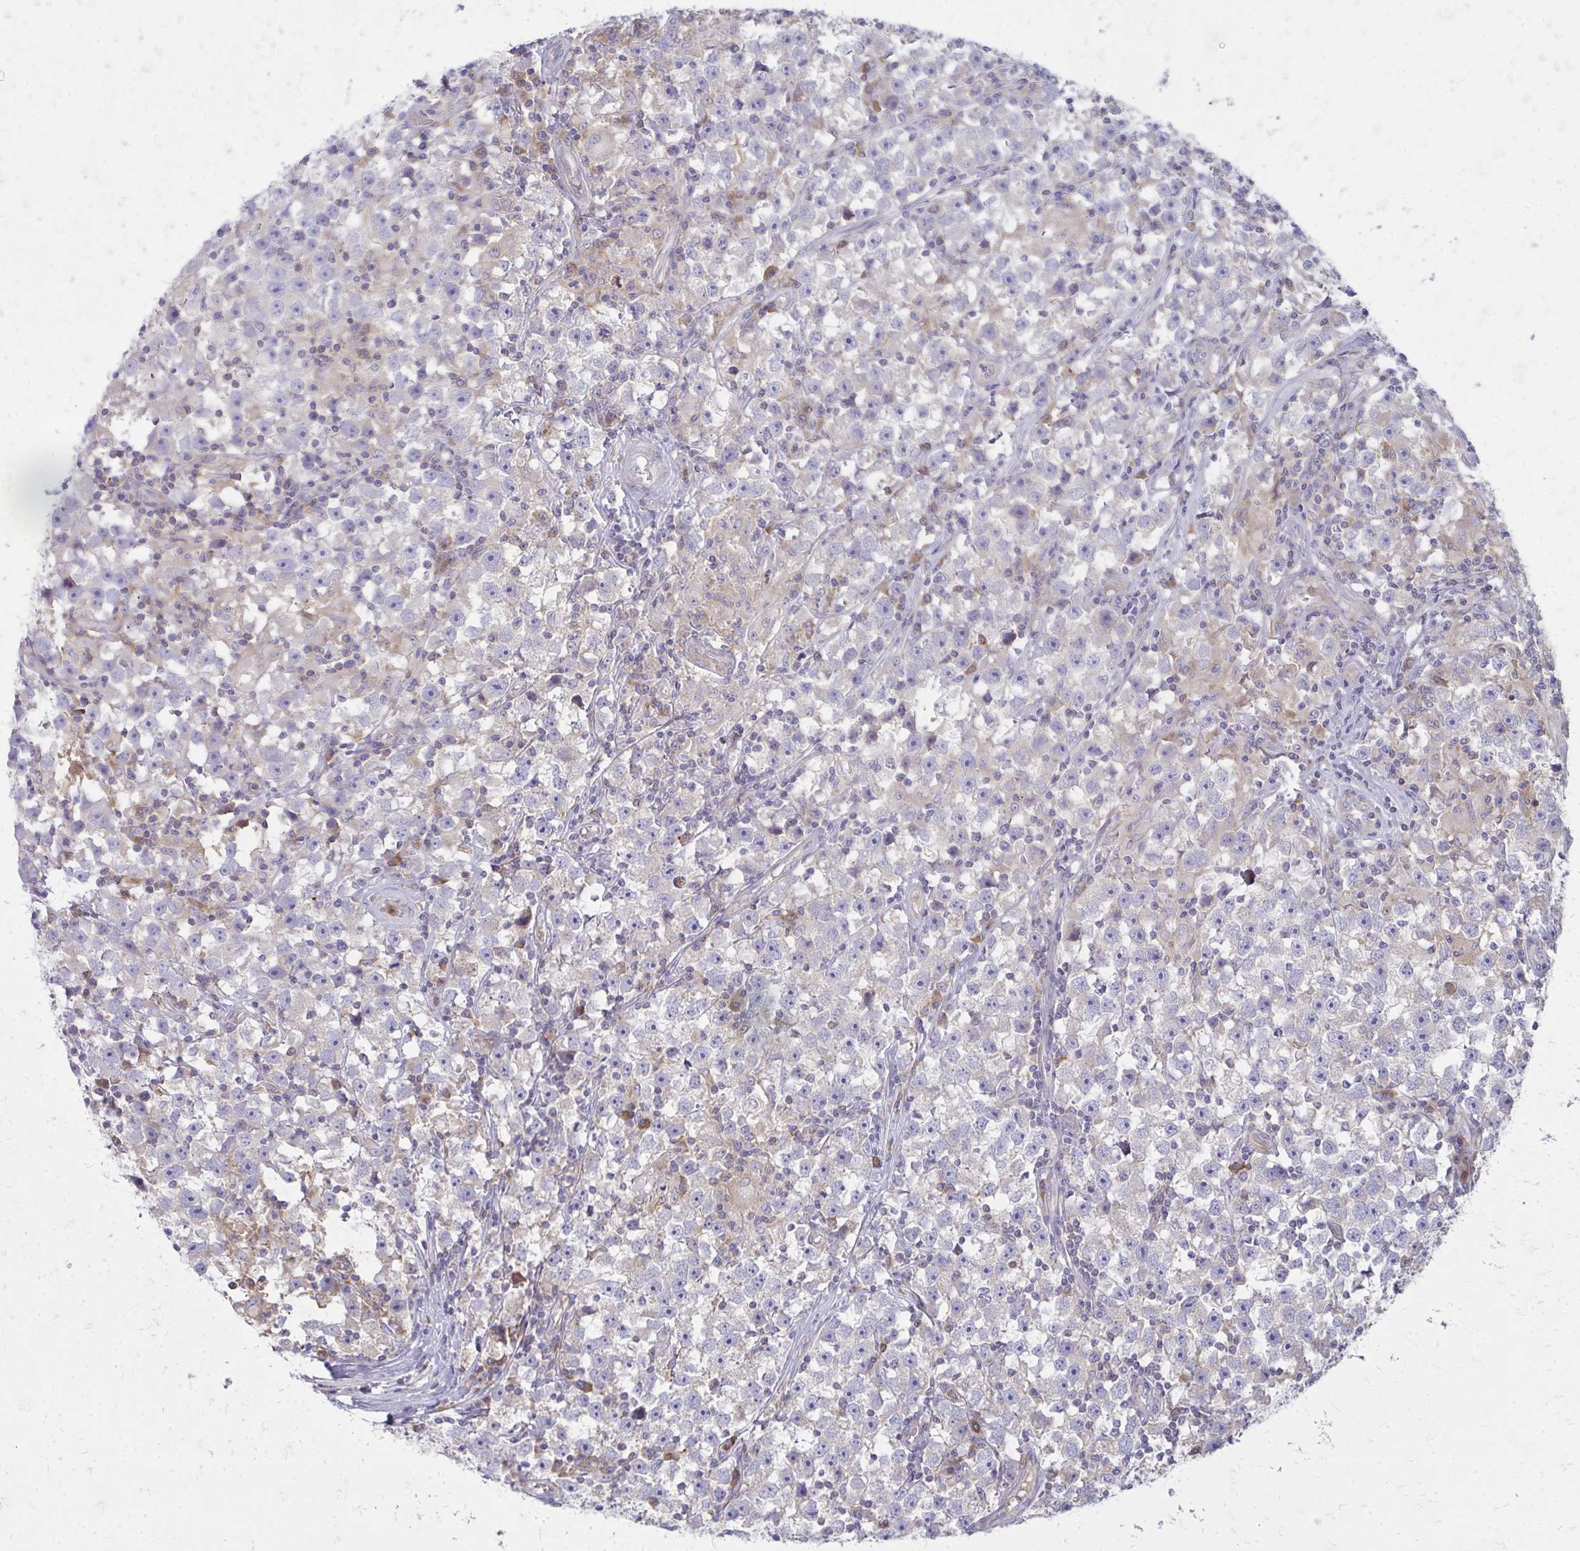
{"staining": {"intensity": "negative", "quantity": "none", "location": "none"}, "tissue": "testis cancer", "cell_type": "Tumor cells", "image_type": "cancer", "snomed": [{"axis": "morphology", "description": "Seminoma, NOS"}, {"axis": "topography", "description": "Testis"}], "caption": "Immunohistochemistry (IHC) photomicrograph of neoplastic tissue: human testis cancer (seminoma) stained with DAB (3,3'-diaminobenzidine) shows no significant protein positivity in tumor cells.", "gene": "ASAP1", "patient": {"sex": "male", "age": 33}}